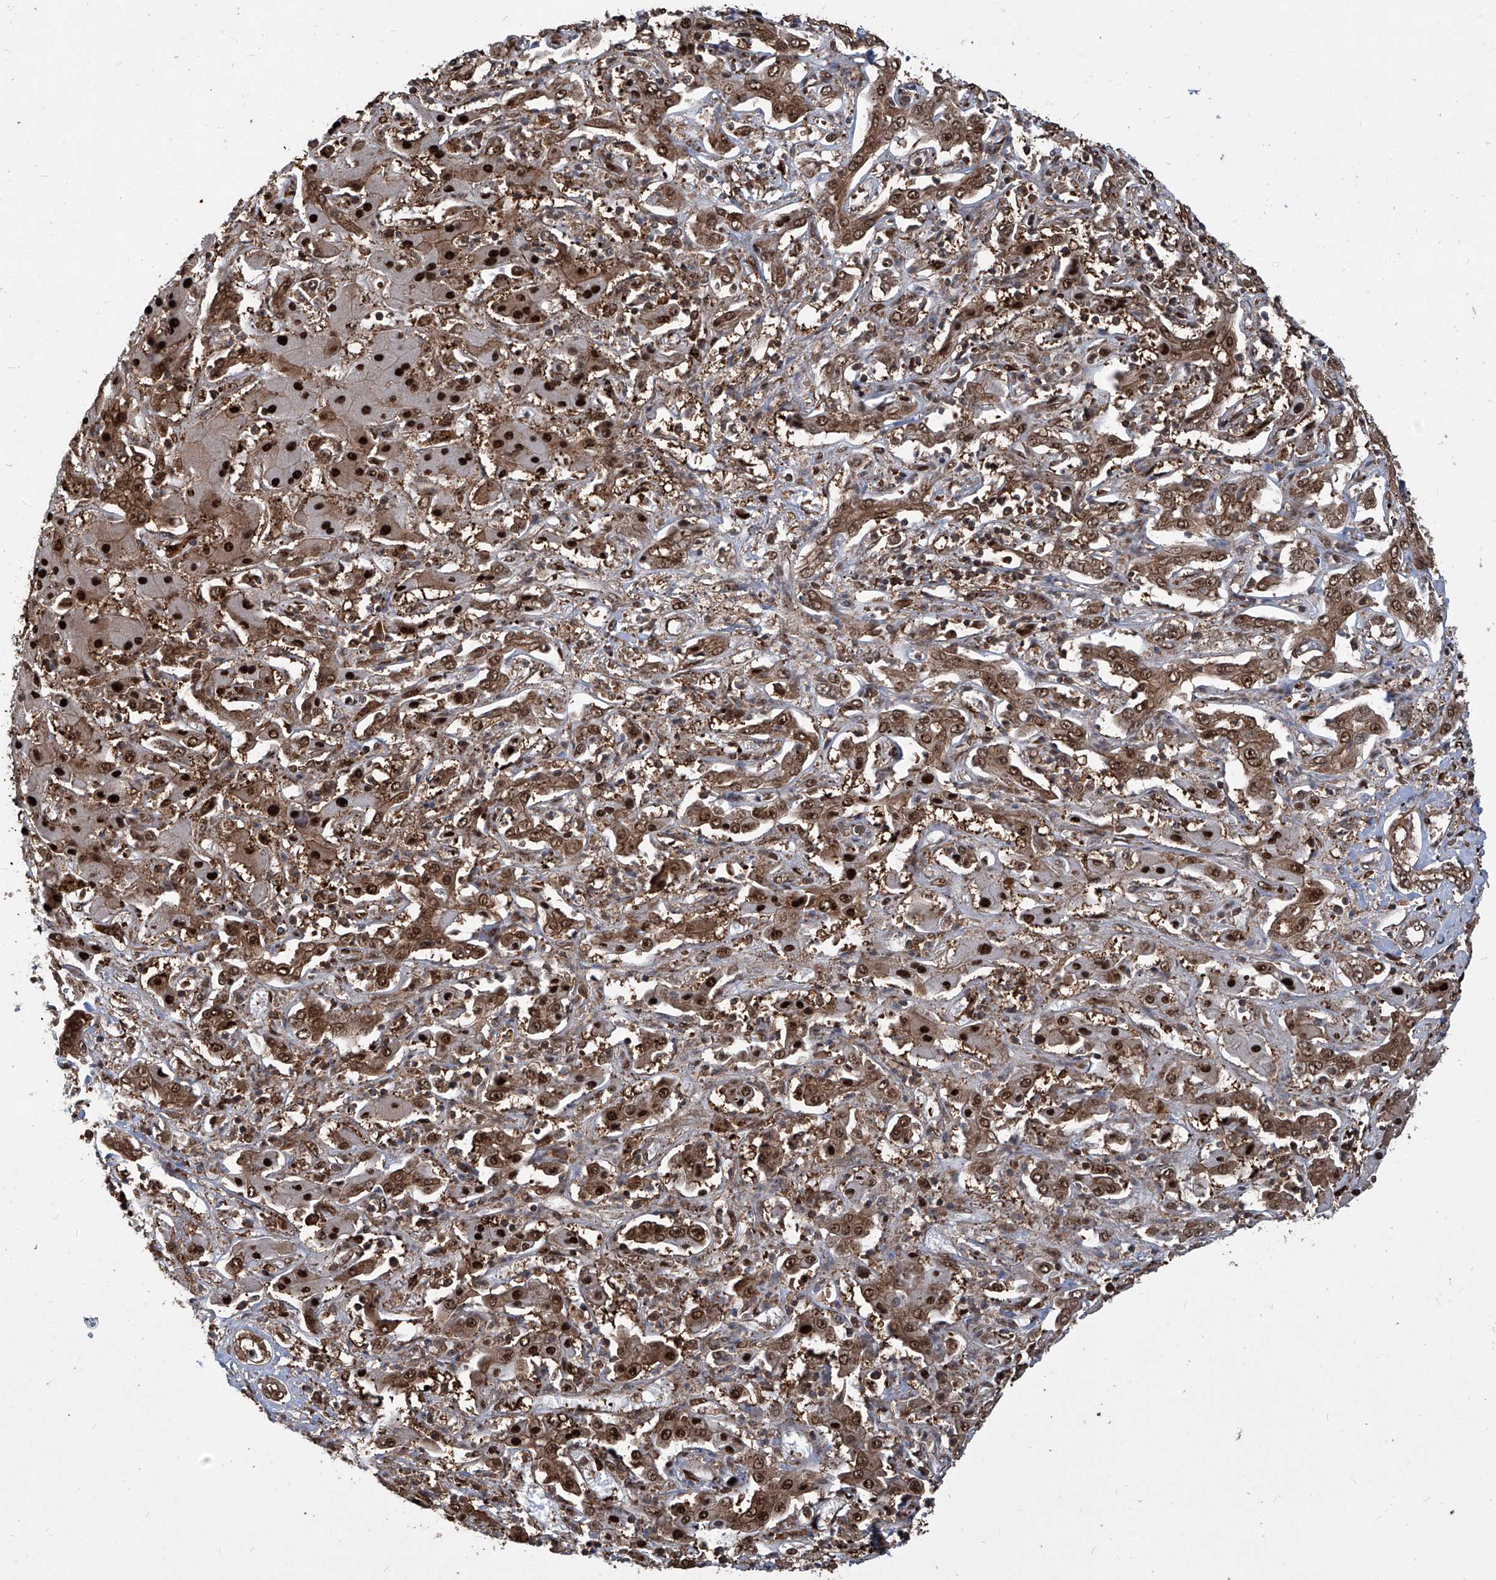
{"staining": {"intensity": "moderate", "quantity": ">75%", "location": "cytoplasmic/membranous,nuclear"}, "tissue": "liver cancer", "cell_type": "Tumor cells", "image_type": "cancer", "snomed": [{"axis": "morphology", "description": "Cholangiocarcinoma"}, {"axis": "topography", "description": "Liver"}], "caption": "Liver cancer stained with a protein marker displays moderate staining in tumor cells.", "gene": "PSMB1", "patient": {"sex": "male", "age": 67}}